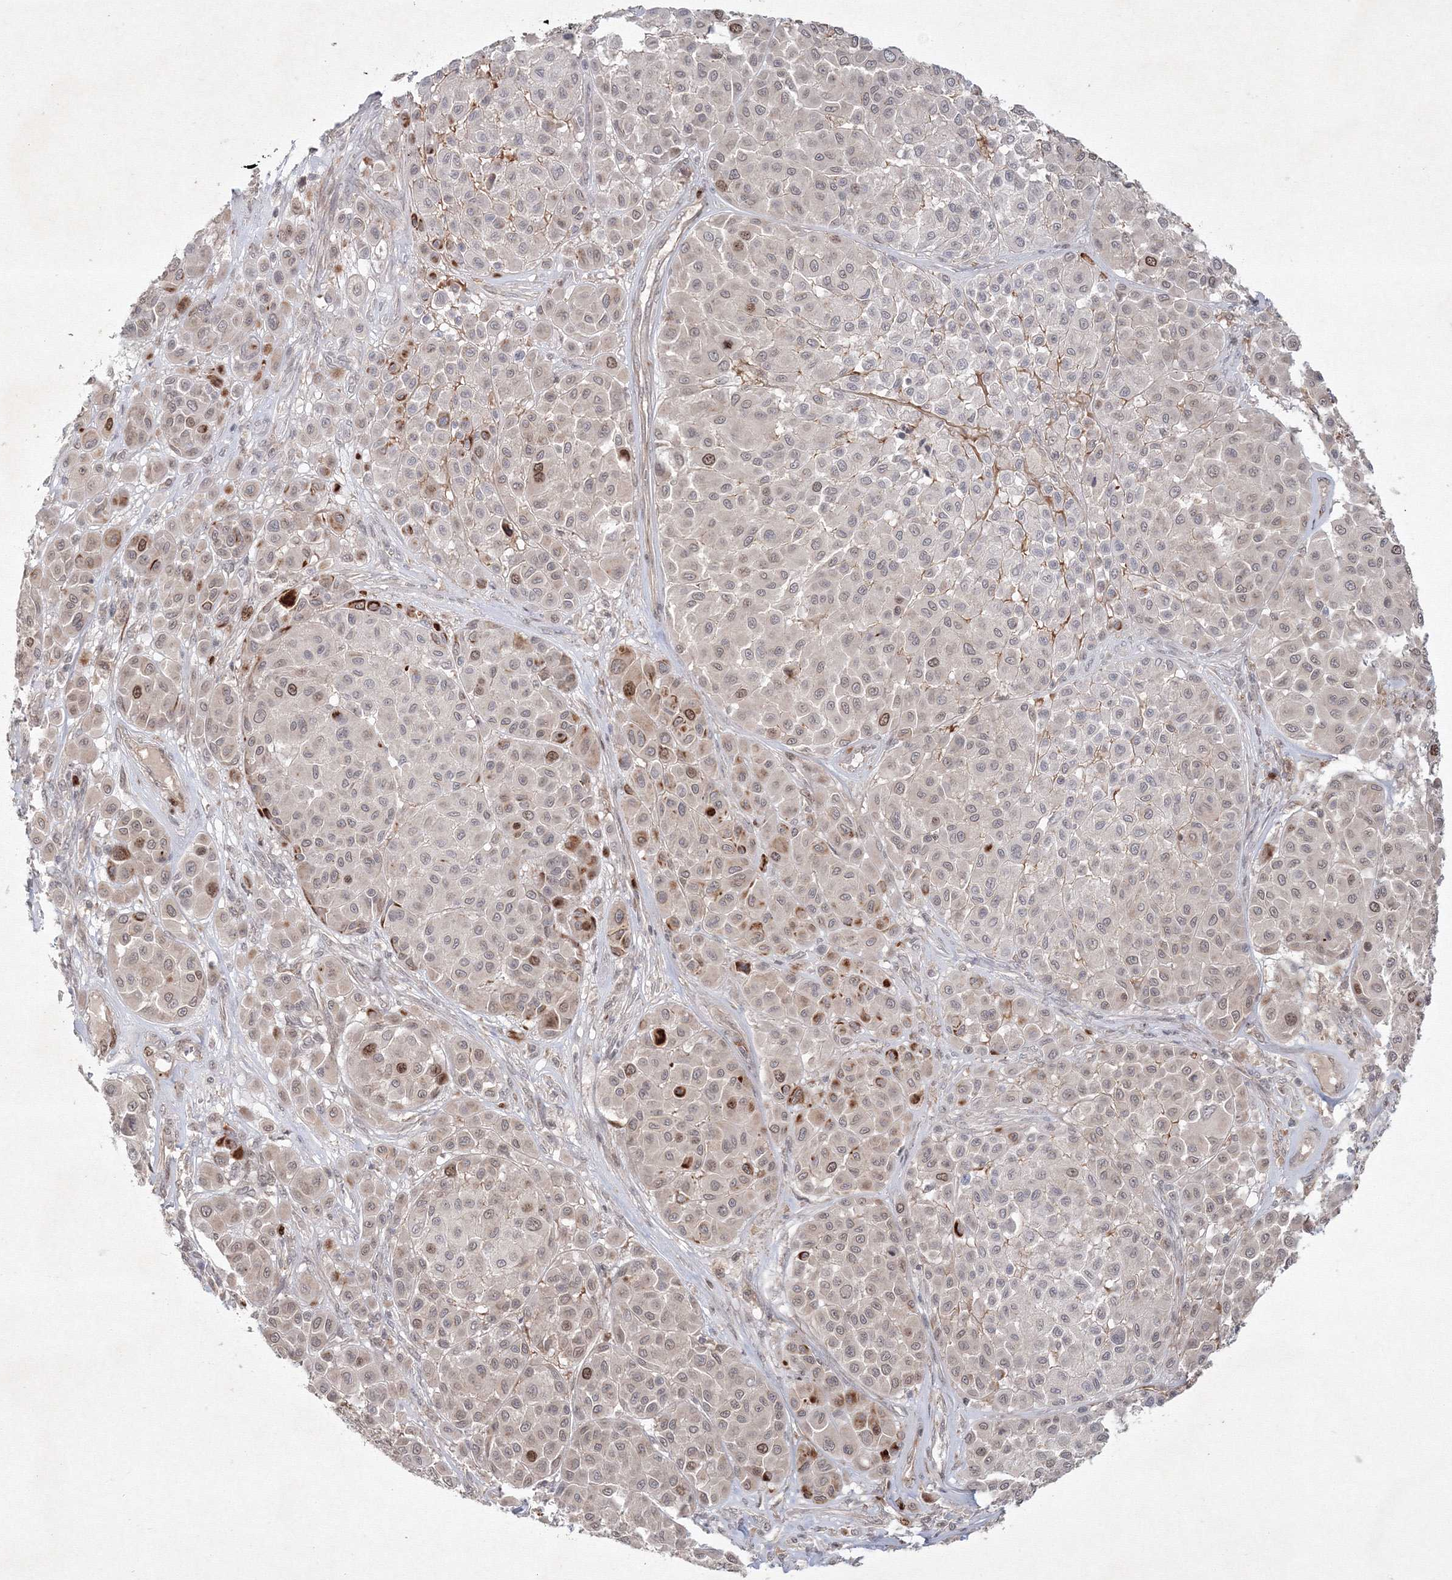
{"staining": {"intensity": "moderate", "quantity": "<25%", "location": "cytoplasmic/membranous,nuclear"}, "tissue": "melanoma", "cell_type": "Tumor cells", "image_type": "cancer", "snomed": [{"axis": "morphology", "description": "Malignant melanoma, Metastatic site"}, {"axis": "topography", "description": "Soft tissue"}], "caption": "DAB immunohistochemical staining of human malignant melanoma (metastatic site) exhibits moderate cytoplasmic/membranous and nuclear protein positivity in about <25% of tumor cells. (Stains: DAB in brown, nuclei in blue, Microscopy: brightfield microscopy at high magnification).", "gene": "KIF20A", "patient": {"sex": "male", "age": 41}}